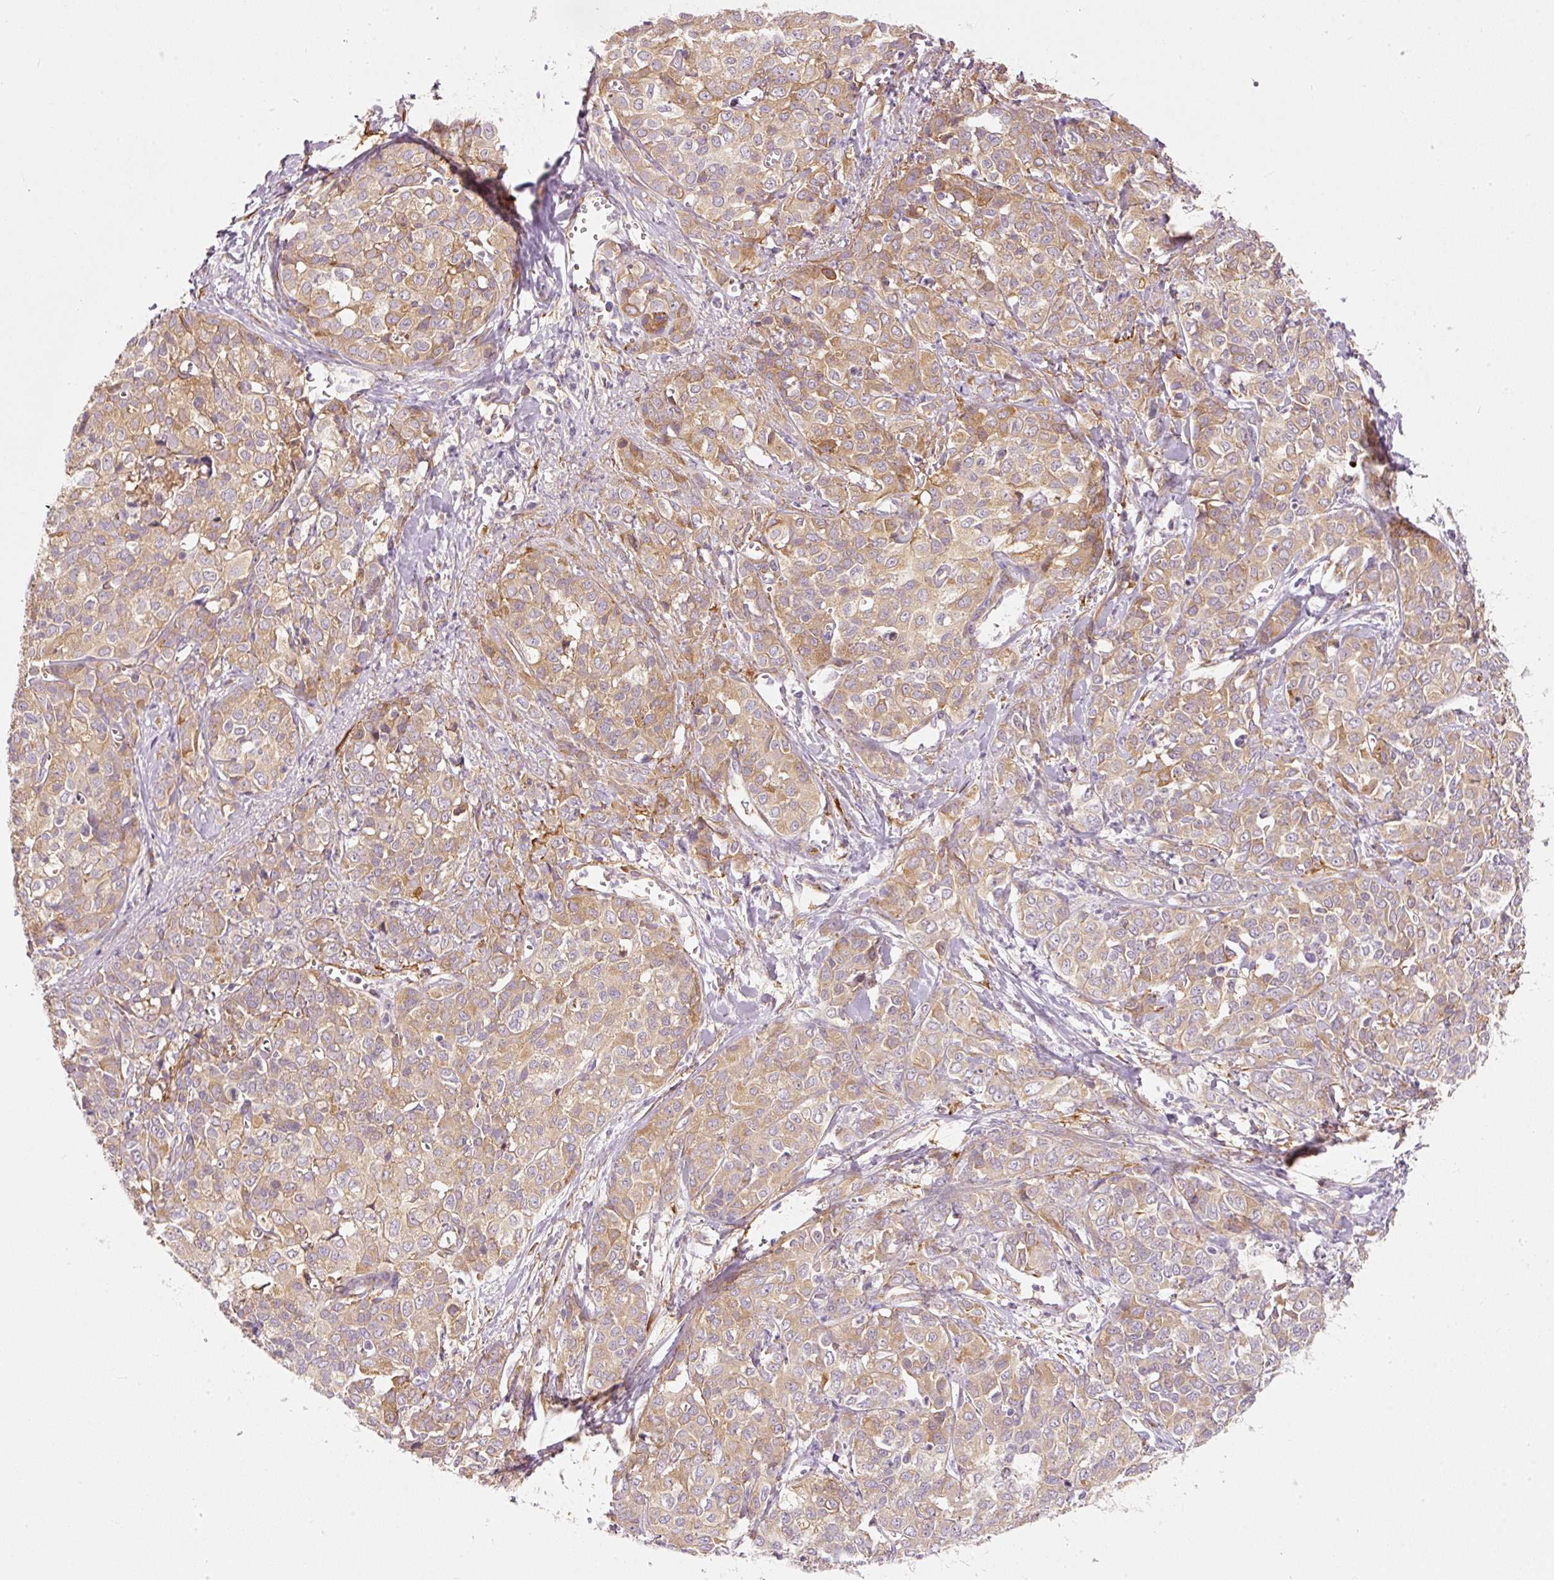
{"staining": {"intensity": "moderate", "quantity": "25%-75%", "location": "cytoplasmic/membranous"}, "tissue": "liver cancer", "cell_type": "Tumor cells", "image_type": "cancer", "snomed": [{"axis": "morphology", "description": "Cholangiocarcinoma"}, {"axis": "topography", "description": "Liver"}], "caption": "Tumor cells show moderate cytoplasmic/membranous expression in about 25%-75% of cells in liver cancer.", "gene": "RNF167", "patient": {"sex": "female", "age": 77}}